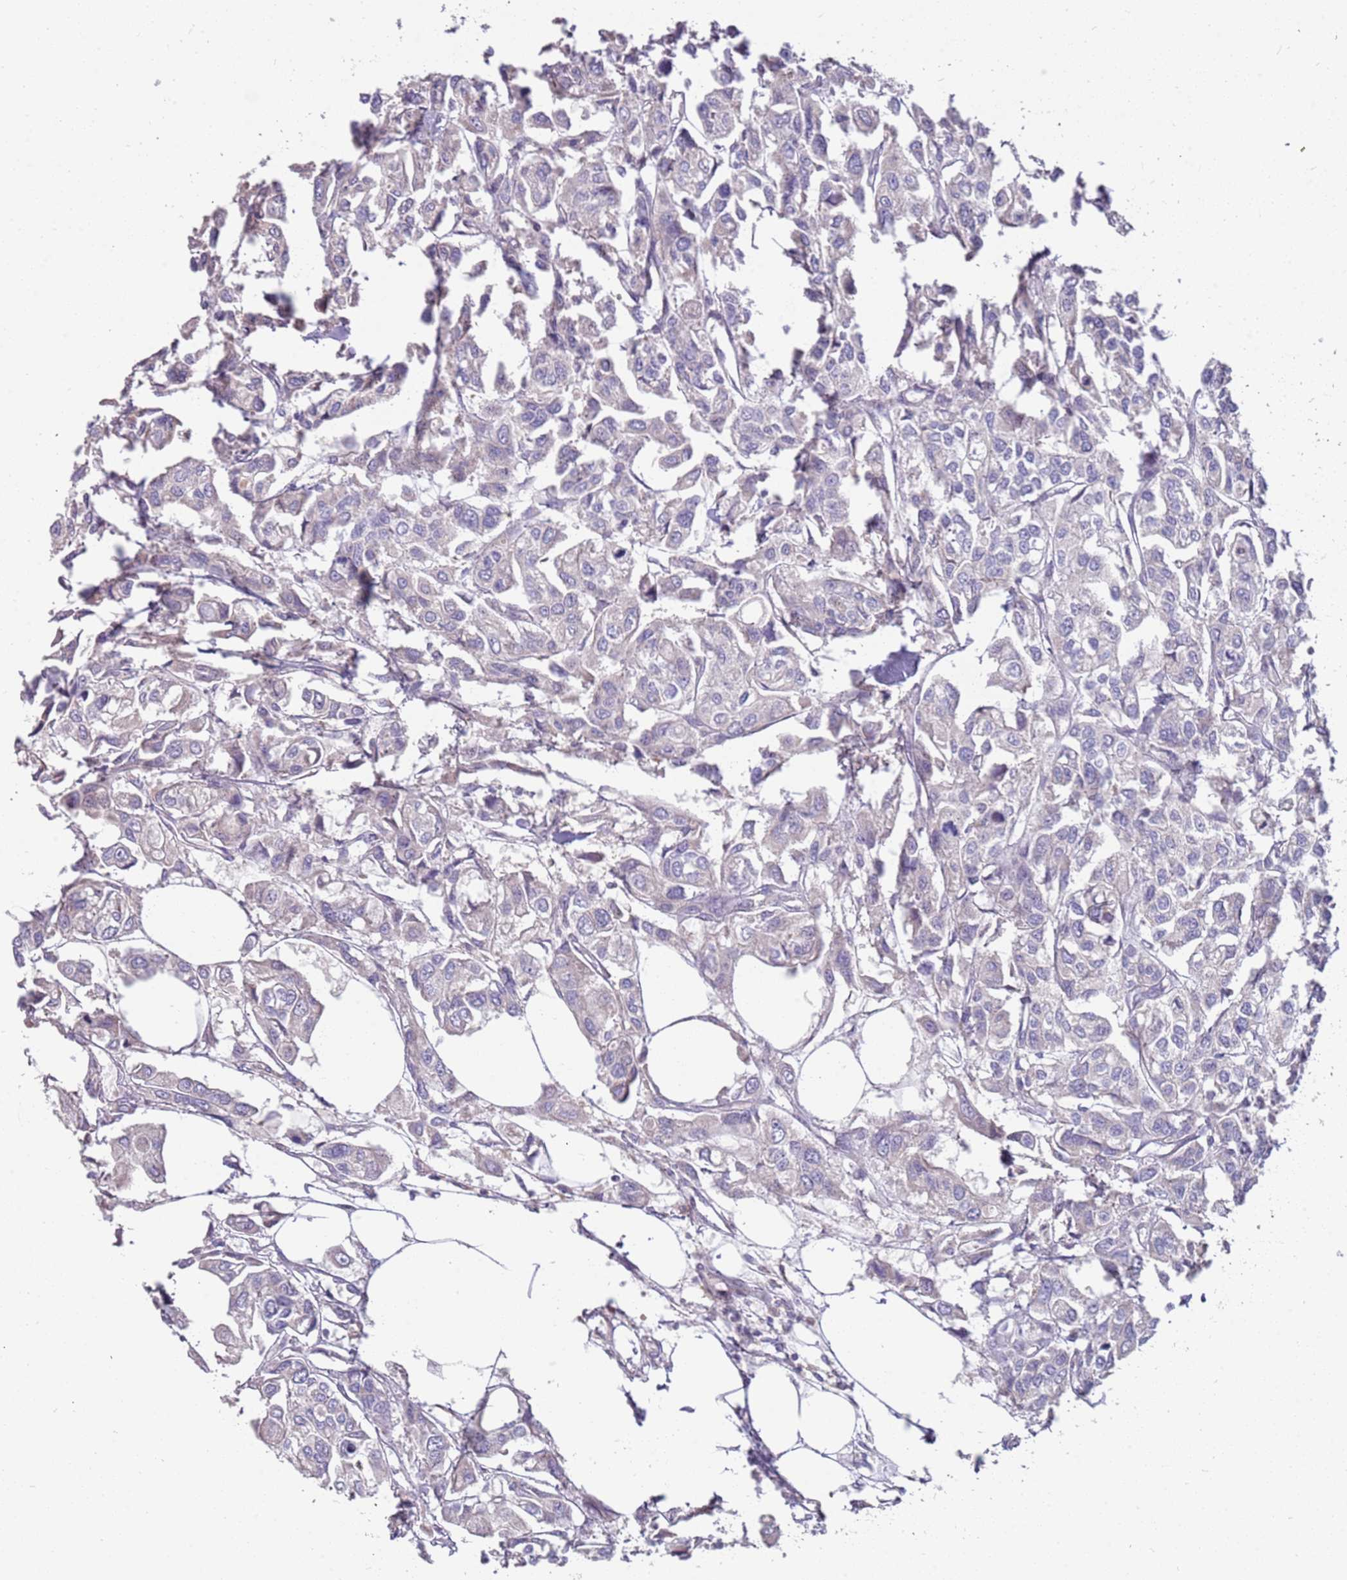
{"staining": {"intensity": "negative", "quantity": "none", "location": "none"}, "tissue": "urothelial cancer", "cell_type": "Tumor cells", "image_type": "cancer", "snomed": [{"axis": "morphology", "description": "Urothelial carcinoma, High grade"}, {"axis": "topography", "description": "Urinary bladder"}], "caption": "Photomicrograph shows no significant protein positivity in tumor cells of urothelial cancer.", "gene": "RHCG", "patient": {"sex": "male", "age": 67}}